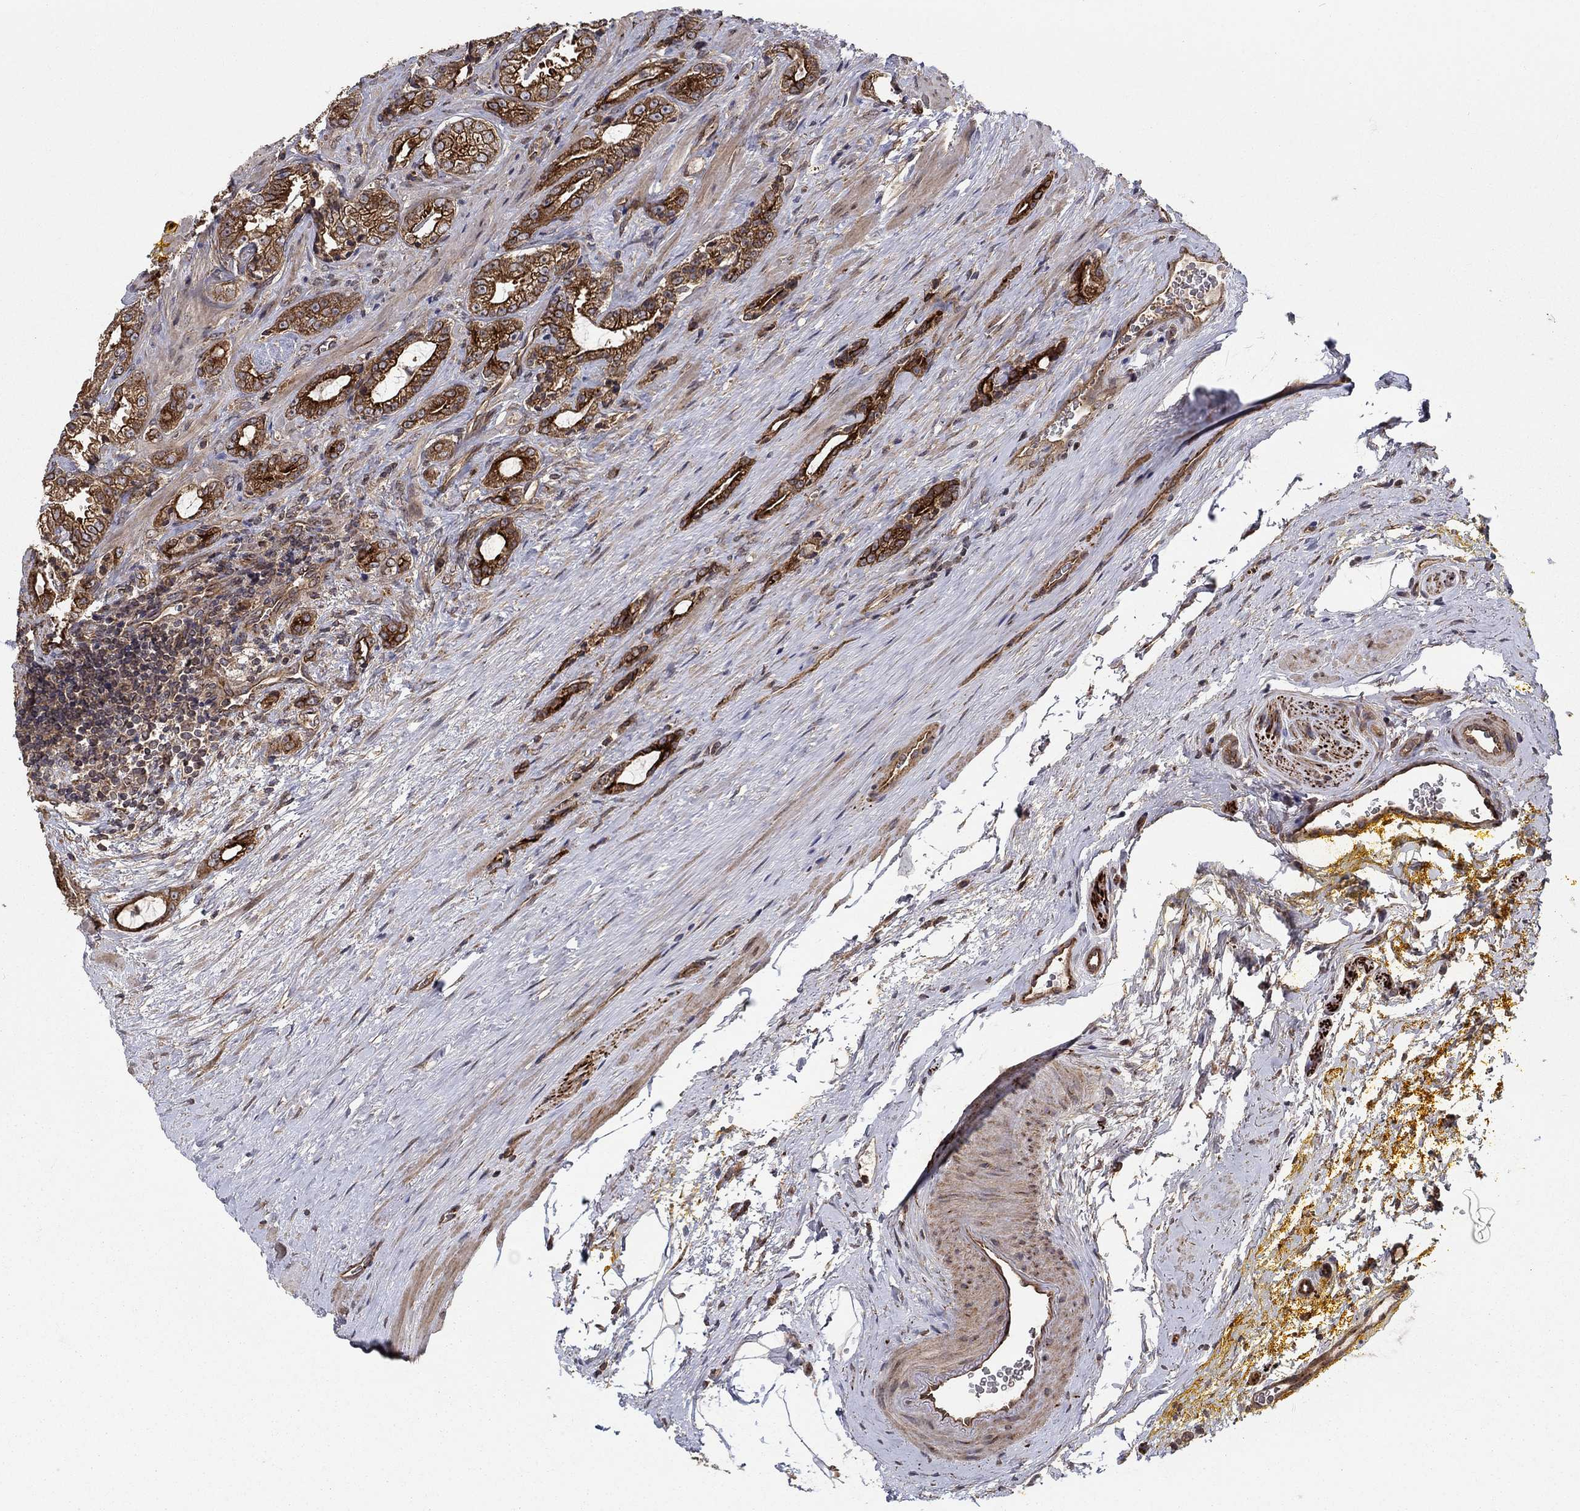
{"staining": {"intensity": "strong", "quantity": "25%-75%", "location": "cytoplasmic/membranous"}, "tissue": "prostate cancer", "cell_type": "Tumor cells", "image_type": "cancer", "snomed": [{"axis": "morphology", "description": "Adenocarcinoma, NOS"}, {"axis": "topography", "description": "Prostate"}], "caption": "A high amount of strong cytoplasmic/membranous staining is present in about 25%-75% of tumor cells in adenocarcinoma (prostate) tissue. (DAB (3,3'-diaminobenzidine) = brown stain, brightfield microscopy at high magnification).", "gene": "BMERB1", "patient": {"sex": "male", "age": 67}}